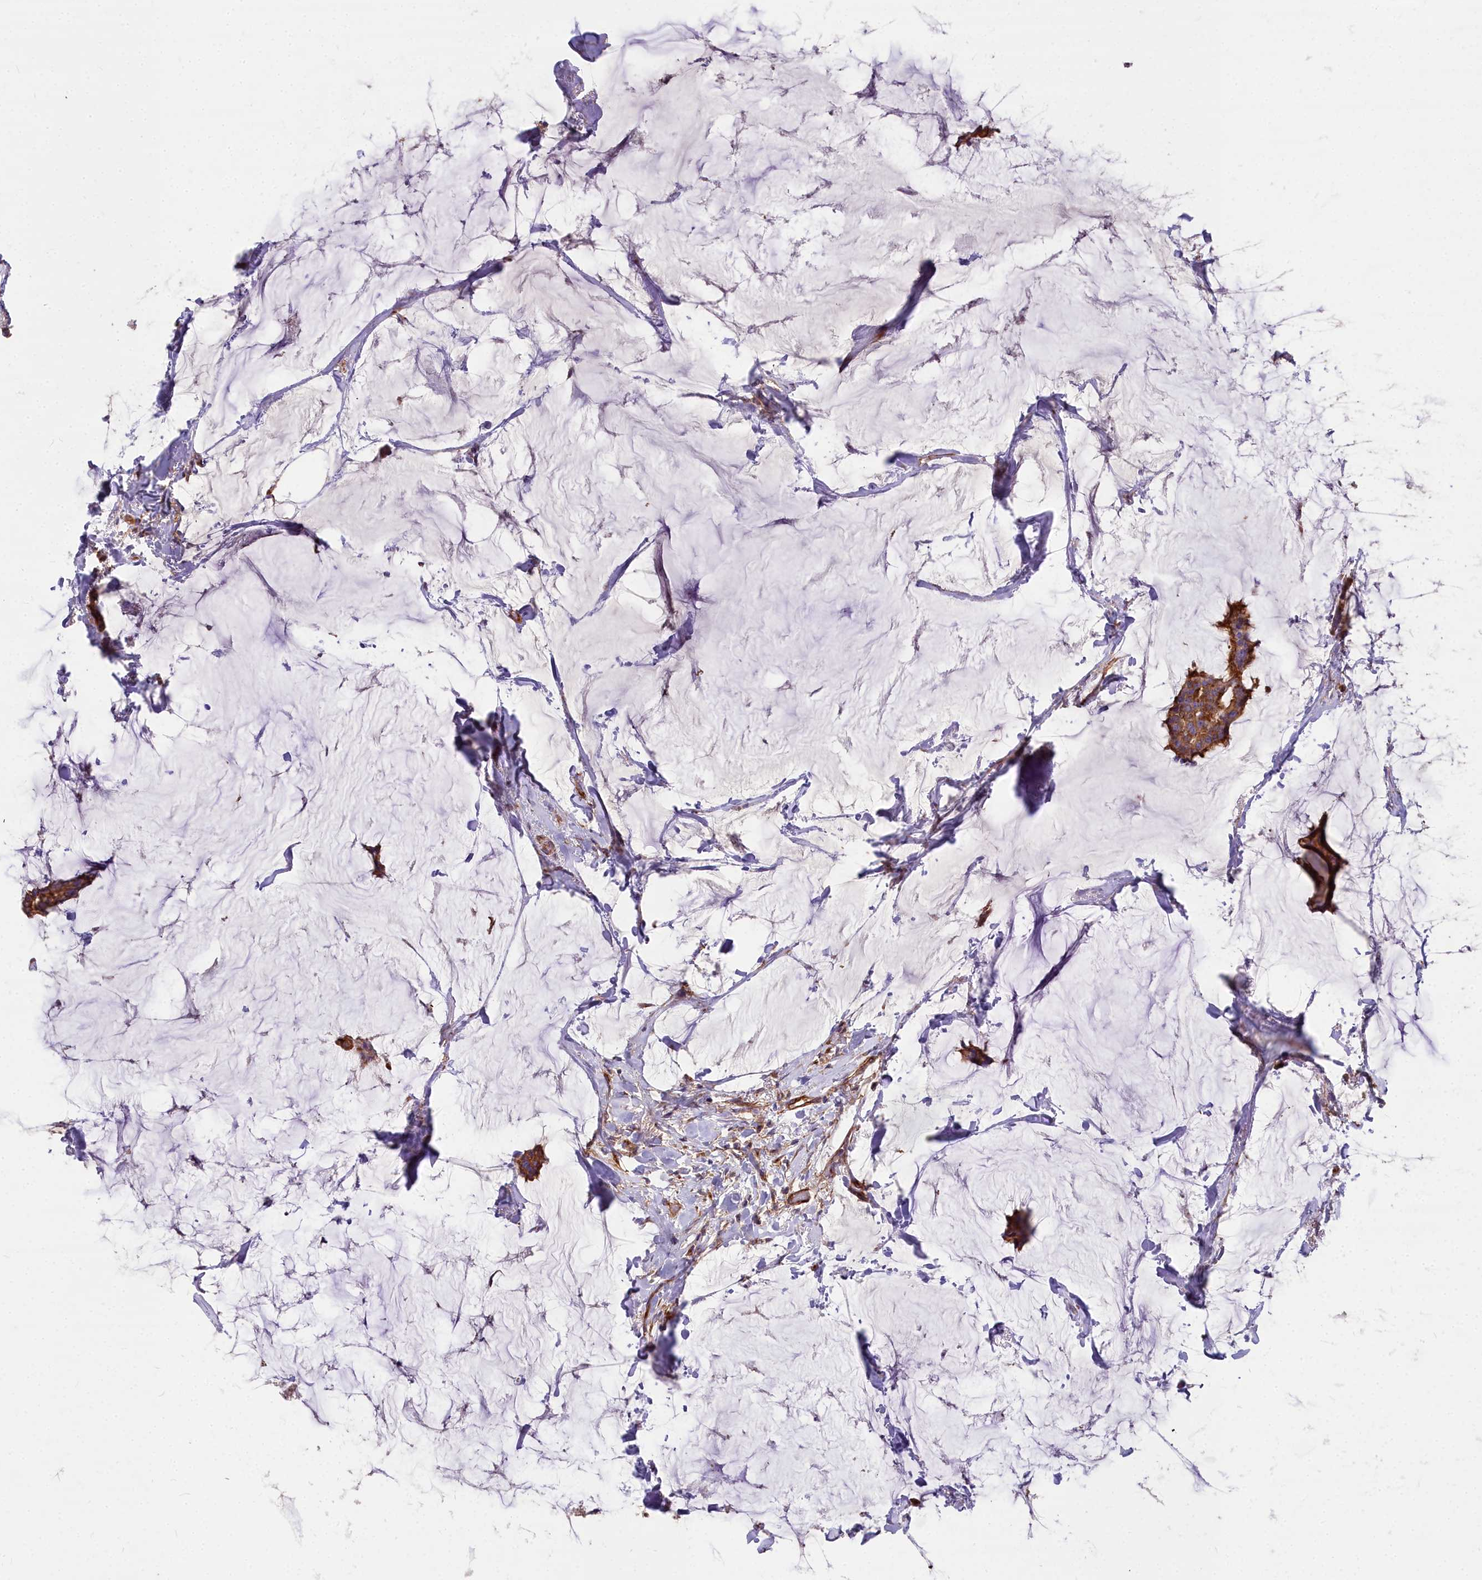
{"staining": {"intensity": "moderate", "quantity": ">75%", "location": "cytoplasmic/membranous"}, "tissue": "breast cancer", "cell_type": "Tumor cells", "image_type": "cancer", "snomed": [{"axis": "morphology", "description": "Duct carcinoma"}, {"axis": "topography", "description": "Breast"}], "caption": "Intraductal carcinoma (breast) stained with a brown dye reveals moderate cytoplasmic/membranous positive positivity in about >75% of tumor cells.", "gene": "DCTN3", "patient": {"sex": "female", "age": 93}}